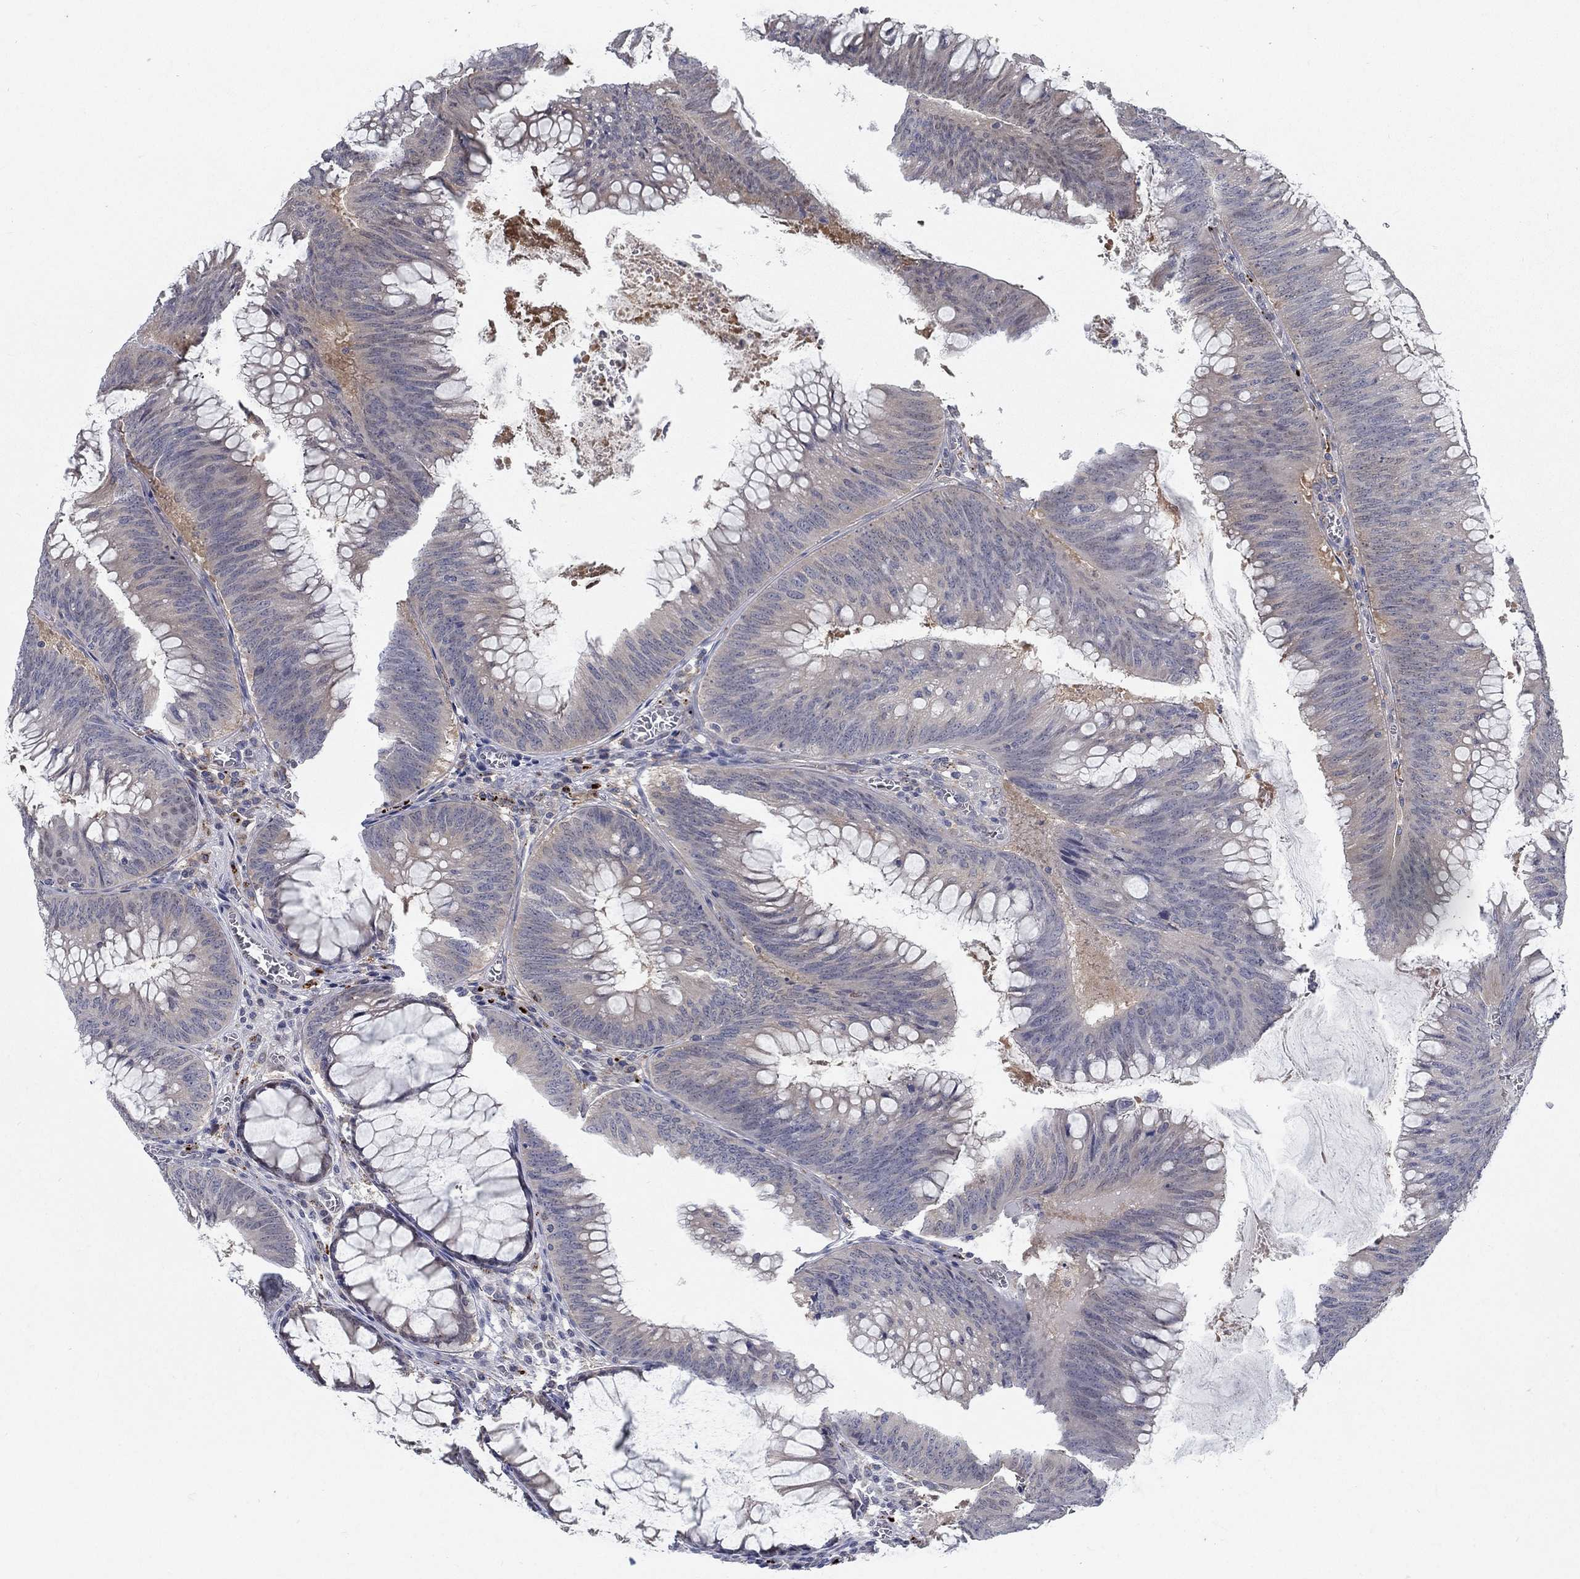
{"staining": {"intensity": "negative", "quantity": "none", "location": "none"}, "tissue": "colorectal cancer", "cell_type": "Tumor cells", "image_type": "cancer", "snomed": [{"axis": "morphology", "description": "Adenocarcinoma, NOS"}, {"axis": "topography", "description": "Rectum"}], "caption": "DAB (3,3'-diaminobenzidine) immunohistochemical staining of human adenocarcinoma (colorectal) demonstrates no significant staining in tumor cells.", "gene": "MTSS2", "patient": {"sex": "female", "age": 72}}